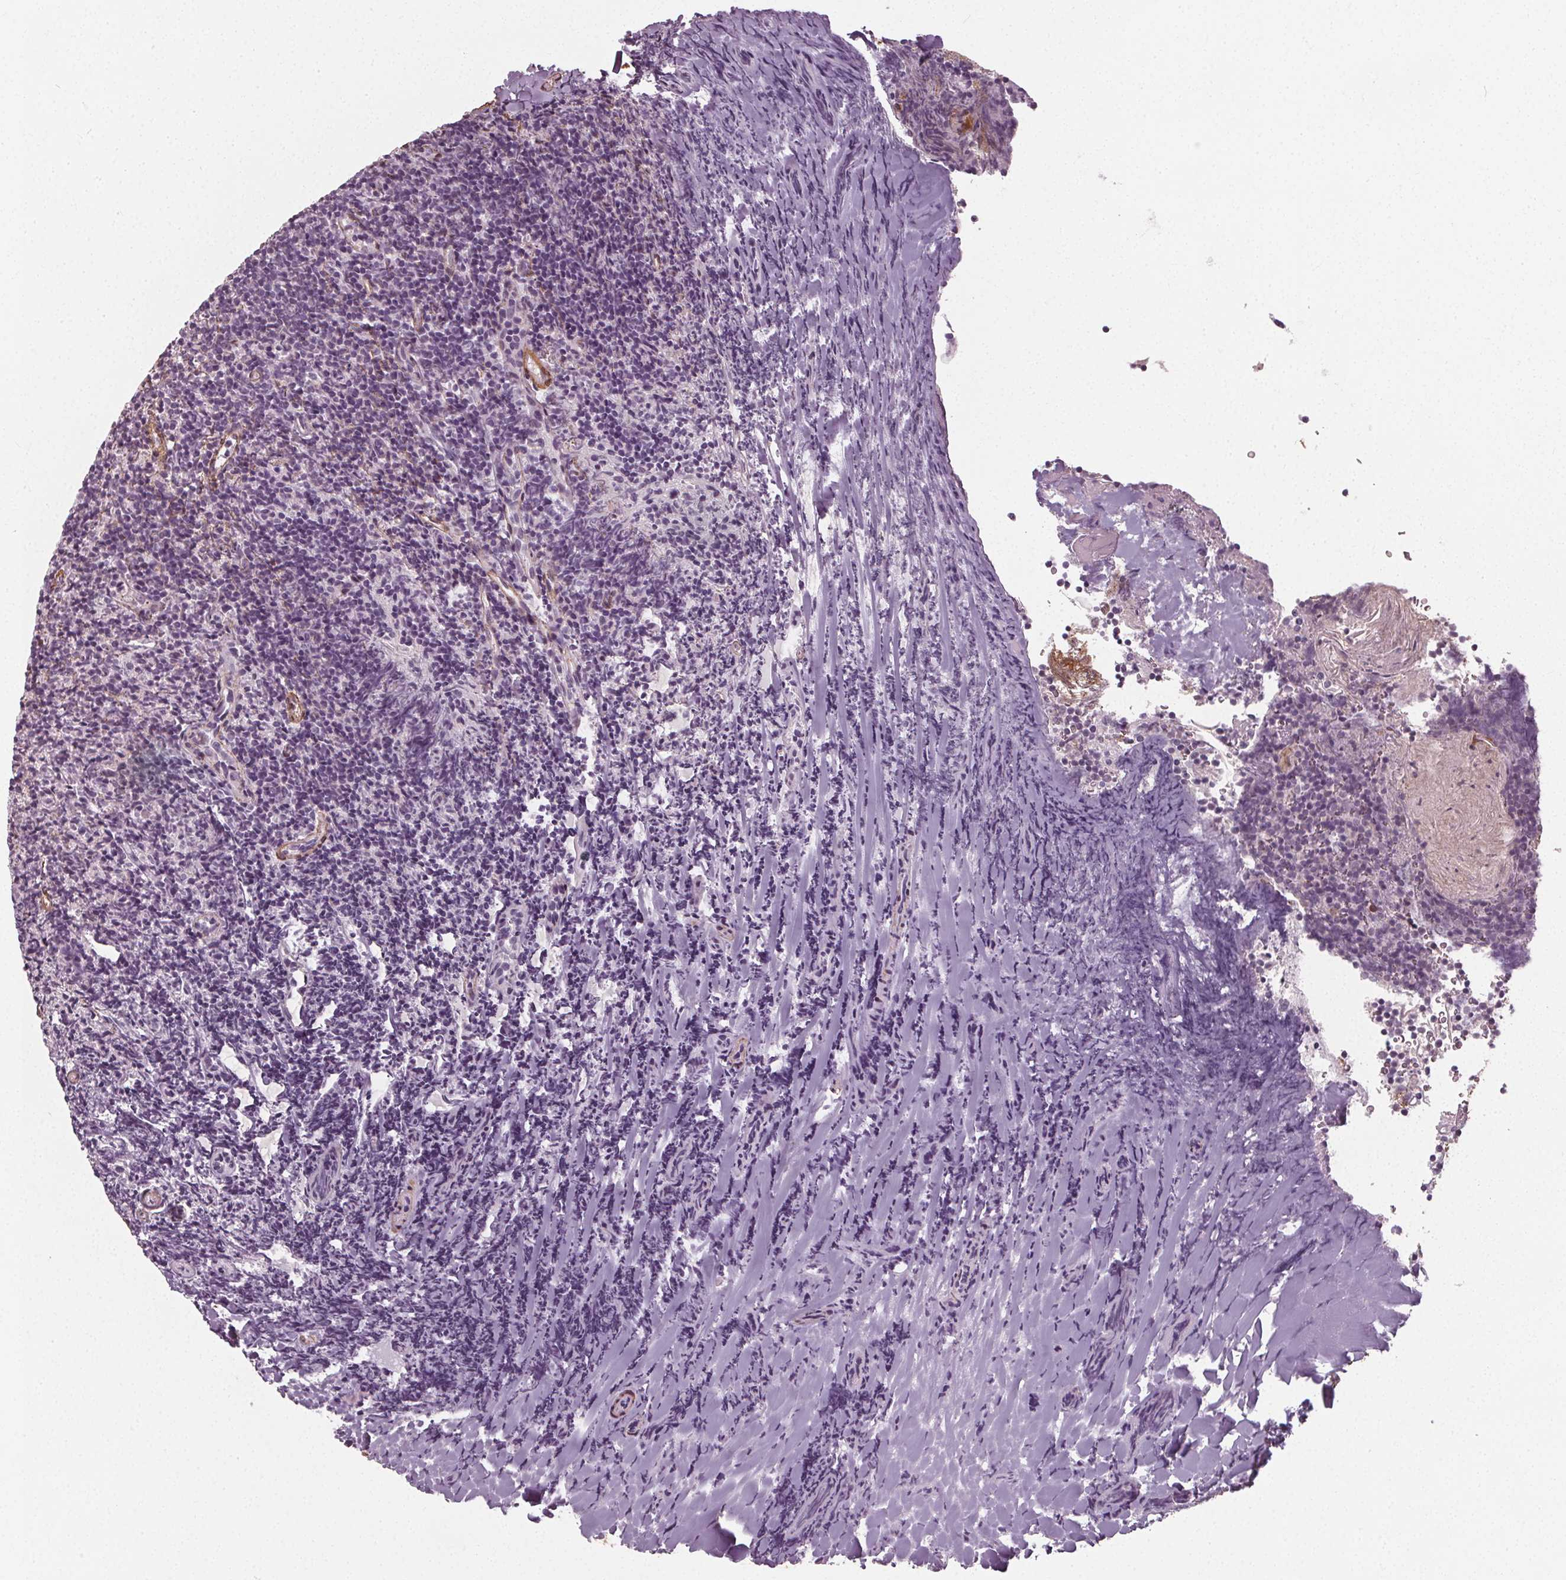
{"staining": {"intensity": "negative", "quantity": "none", "location": "none"}, "tissue": "tonsil", "cell_type": "Germinal center cells", "image_type": "normal", "snomed": [{"axis": "morphology", "description": "Normal tissue, NOS"}, {"axis": "topography", "description": "Tonsil"}], "caption": "This is an IHC photomicrograph of benign human tonsil. There is no positivity in germinal center cells.", "gene": "PKP1", "patient": {"sex": "female", "age": 10}}